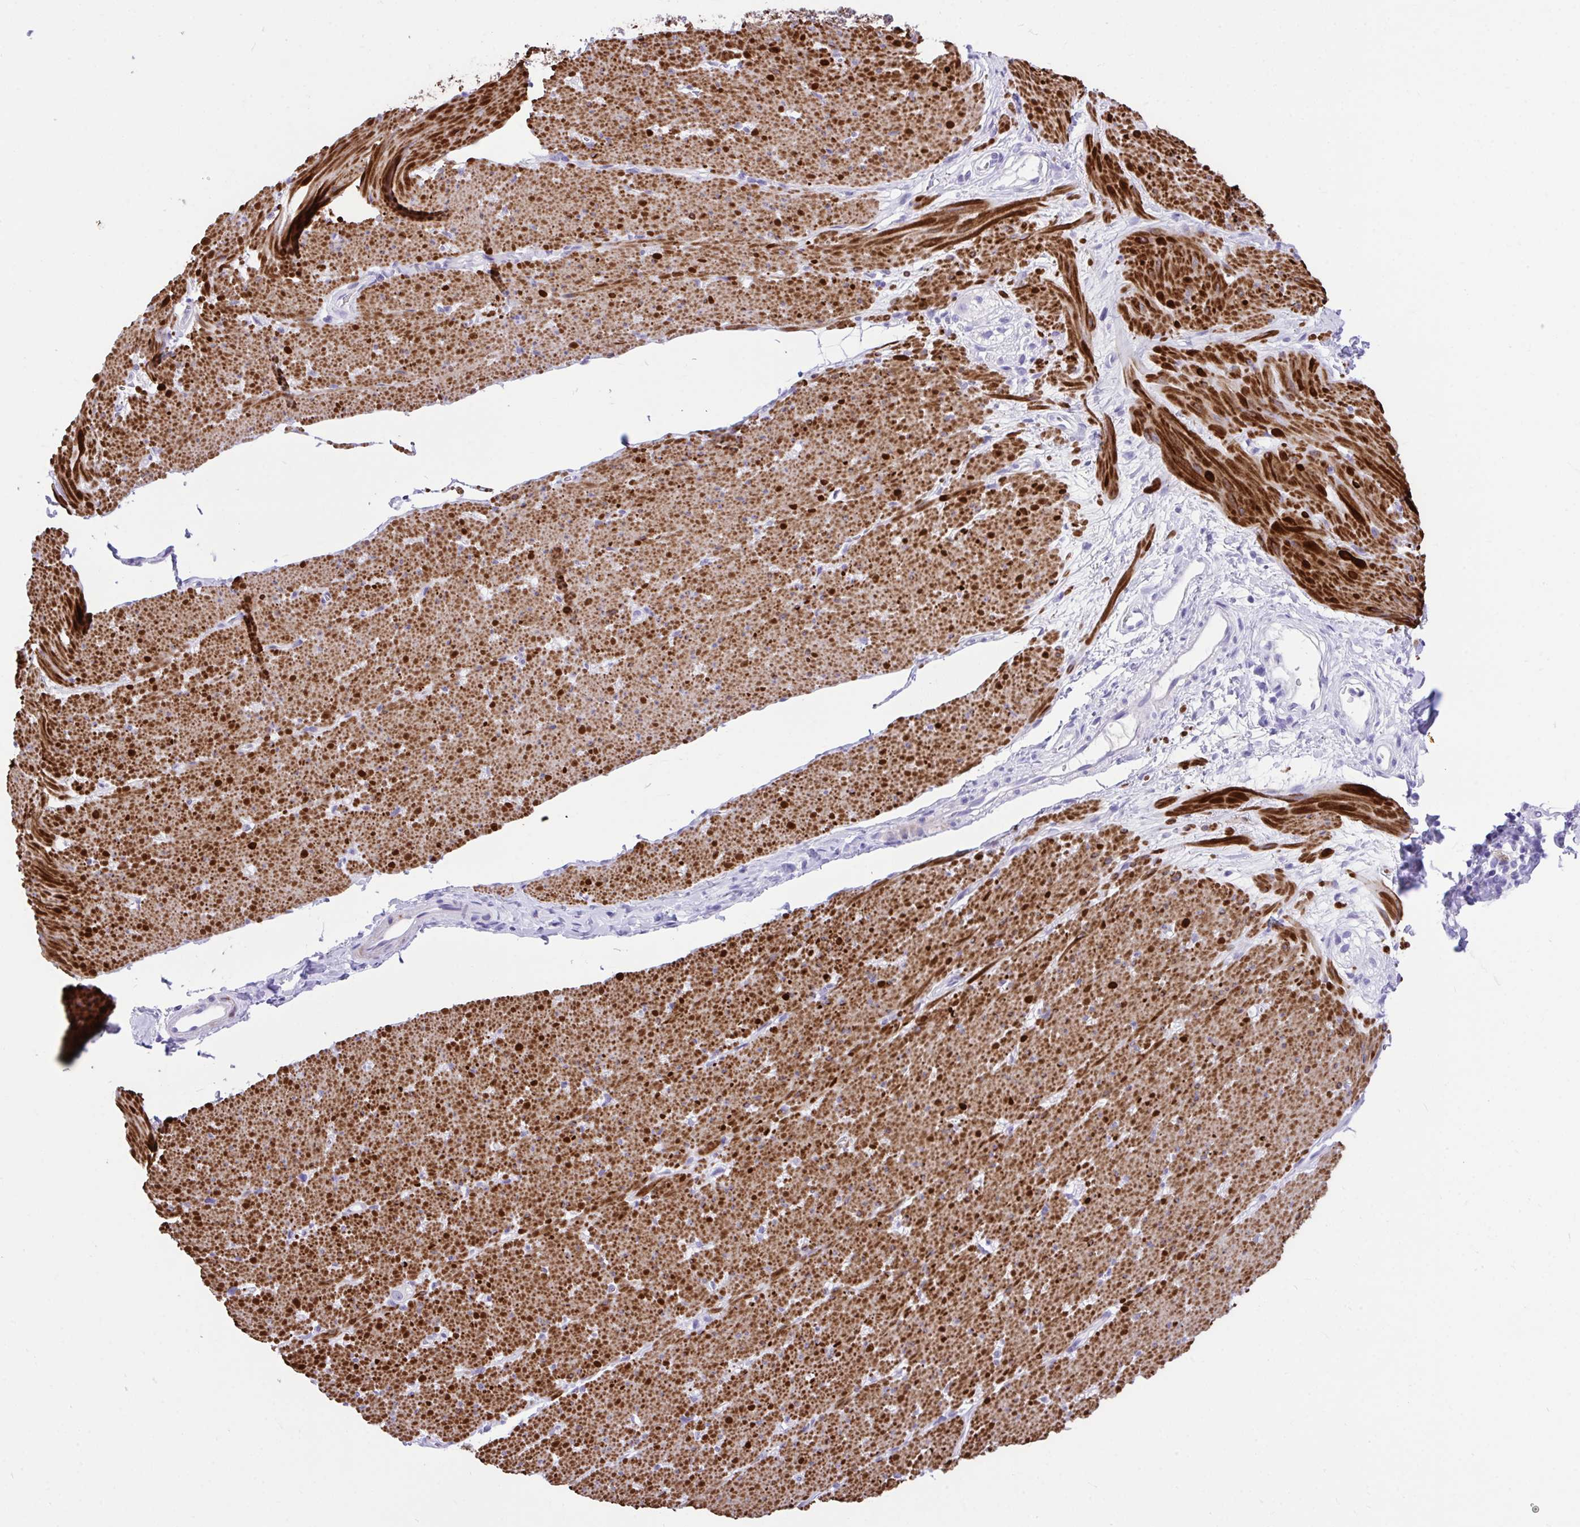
{"staining": {"intensity": "strong", "quantity": ">75%", "location": "cytoplasmic/membranous"}, "tissue": "smooth muscle", "cell_type": "Smooth muscle cells", "image_type": "normal", "snomed": [{"axis": "morphology", "description": "Normal tissue, NOS"}, {"axis": "topography", "description": "Smooth muscle"}, {"axis": "topography", "description": "Rectum"}], "caption": "About >75% of smooth muscle cells in normal smooth muscle exhibit strong cytoplasmic/membranous protein staining as visualized by brown immunohistochemical staining.", "gene": "KCNN4", "patient": {"sex": "male", "age": 53}}